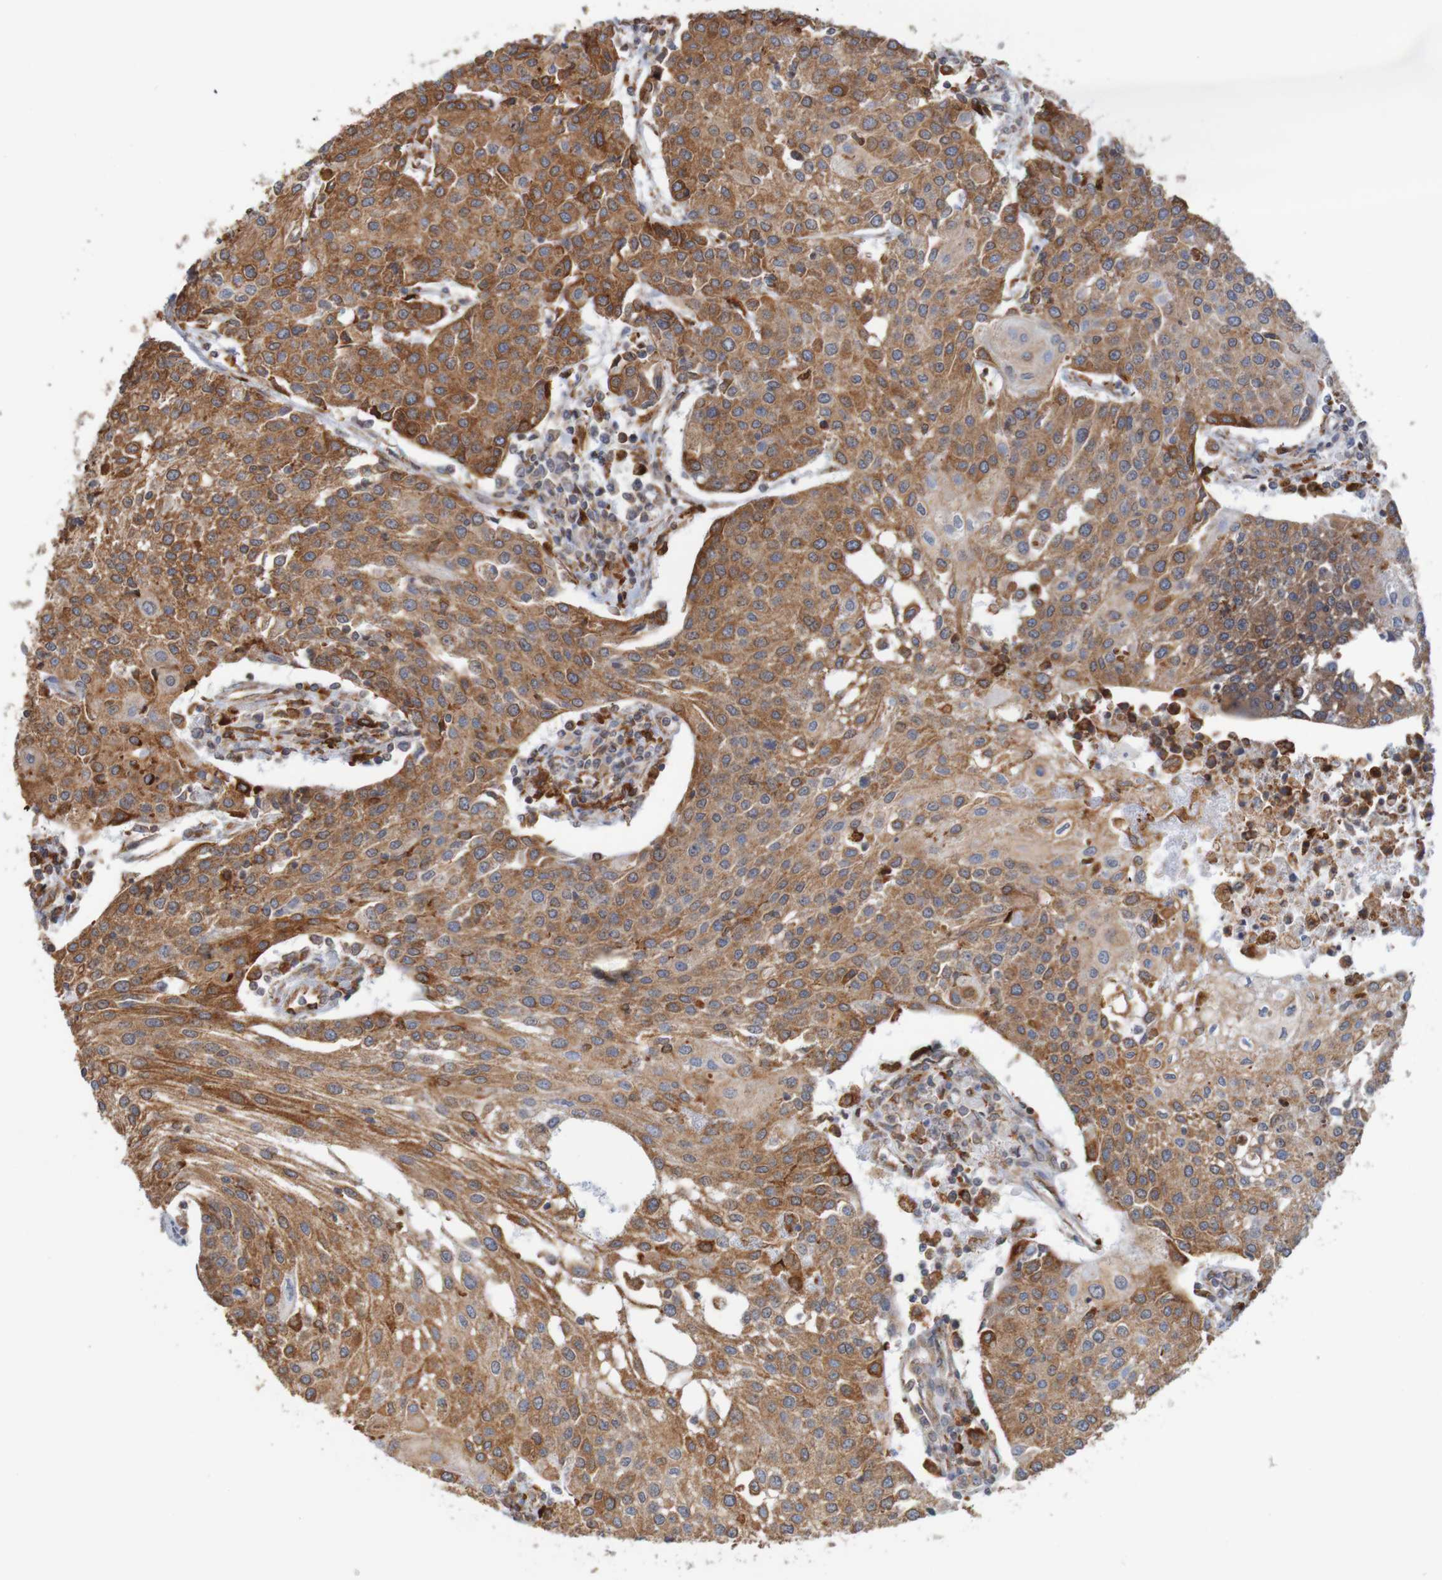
{"staining": {"intensity": "moderate", "quantity": ">75%", "location": "cytoplasmic/membranous"}, "tissue": "urothelial cancer", "cell_type": "Tumor cells", "image_type": "cancer", "snomed": [{"axis": "morphology", "description": "Urothelial carcinoma, High grade"}, {"axis": "topography", "description": "Urinary bladder"}], "caption": "A brown stain labels moderate cytoplasmic/membranous staining of a protein in human urothelial carcinoma (high-grade) tumor cells. The staining was performed using DAB (3,3'-diaminobenzidine), with brown indicating positive protein expression. Nuclei are stained blue with hematoxylin.", "gene": "PDIA3", "patient": {"sex": "female", "age": 85}}